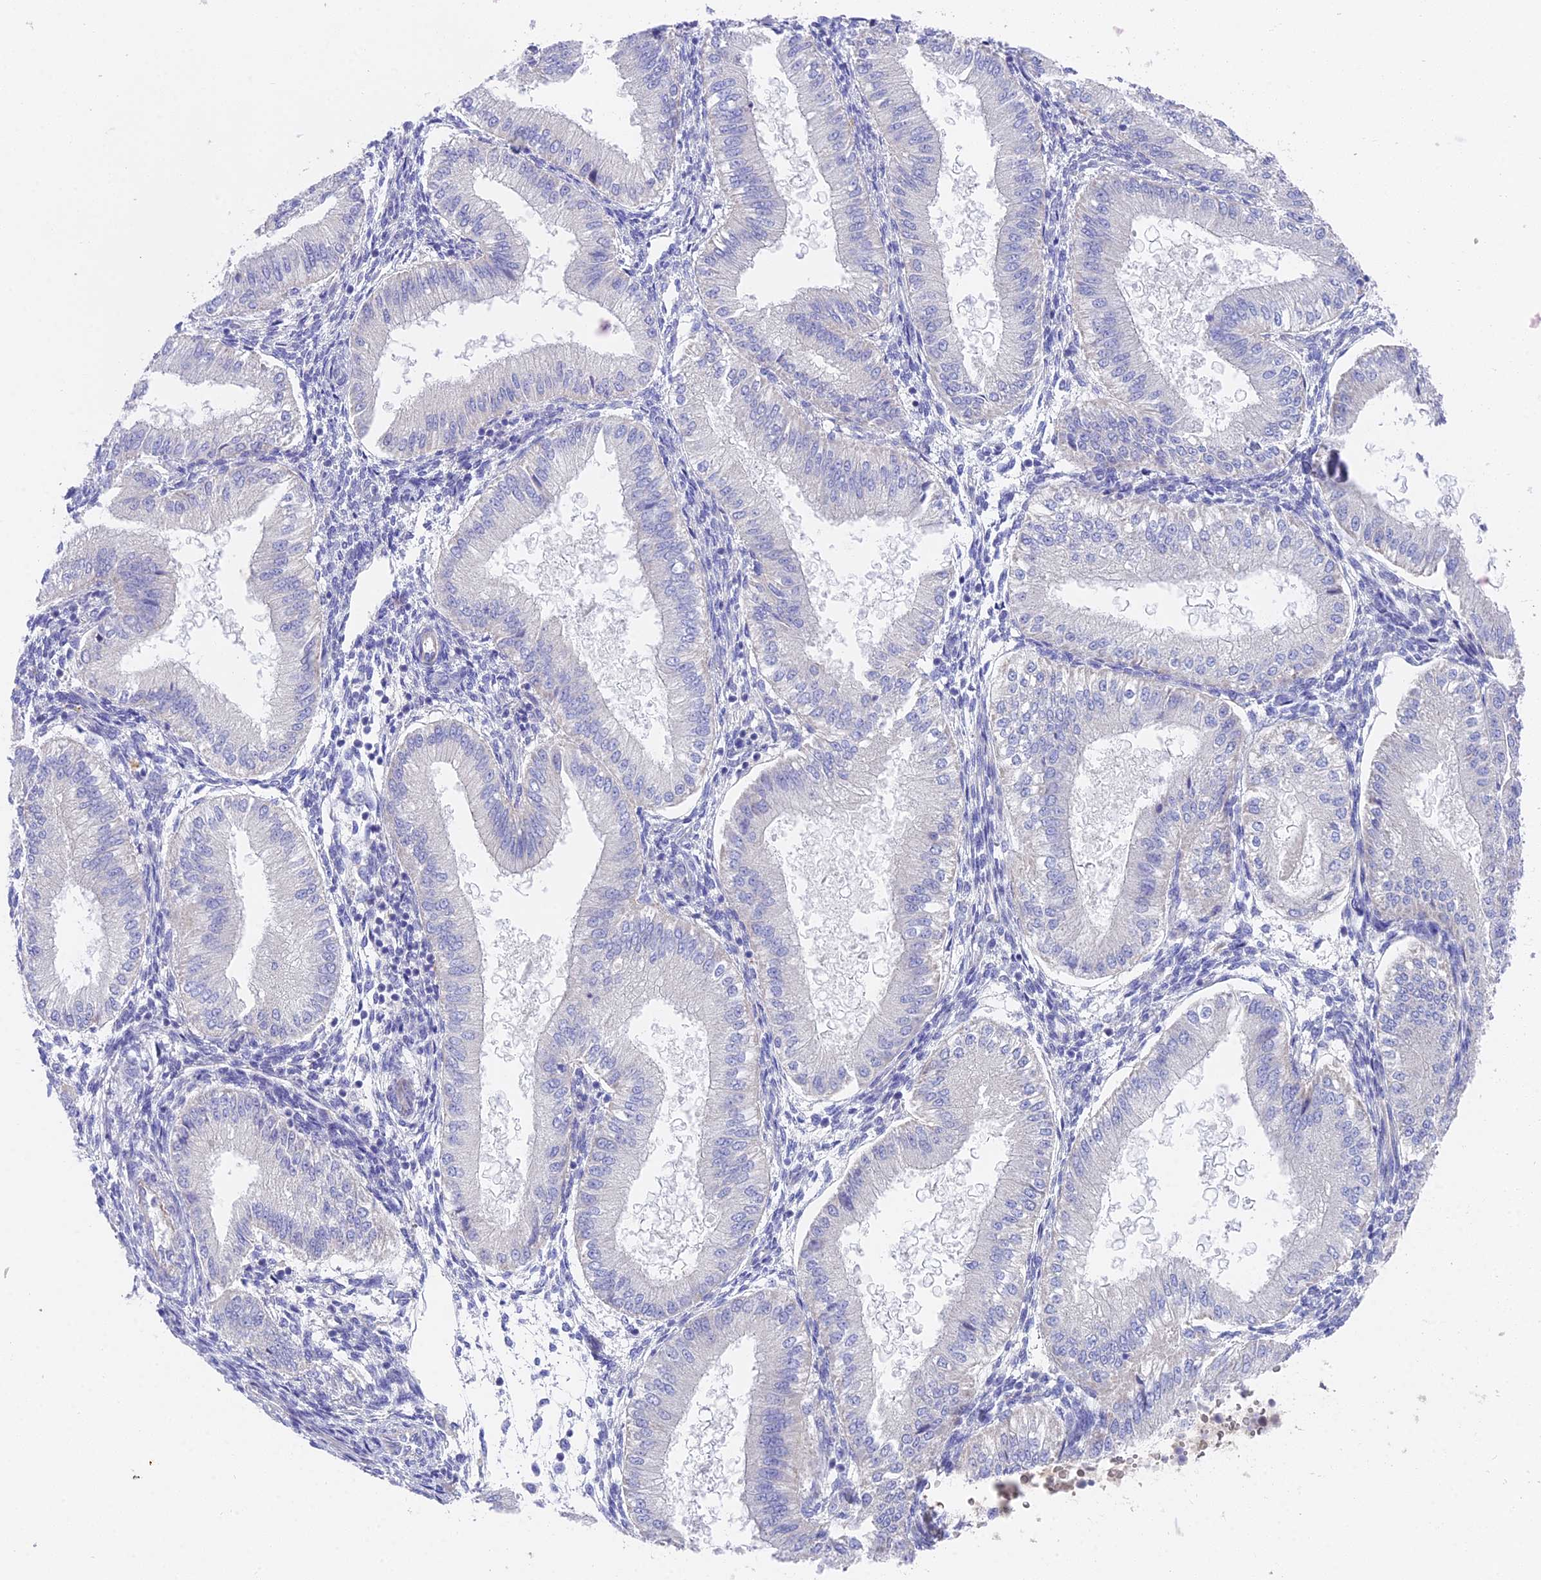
{"staining": {"intensity": "negative", "quantity": "none", "location": "none"}, "tissue": "endometrium", "cell_type": "Cells in endometrial stroma", "image_type": "normal", "snomed": [{"axis": "morphology", "description": "Normal tissue, NOS"}, {"axis": "topography", "description": "Endometrium"}], "caption": "Immunohistochemistry image of unremarkable endometrium: endometrium stained with DAB (3,3'-diaminobenzidine) exhibits no significant protein positivity in cells in endometrial stroma.", "gene": "FAM168B", "patient": {"sex": "female", "age": 39}}